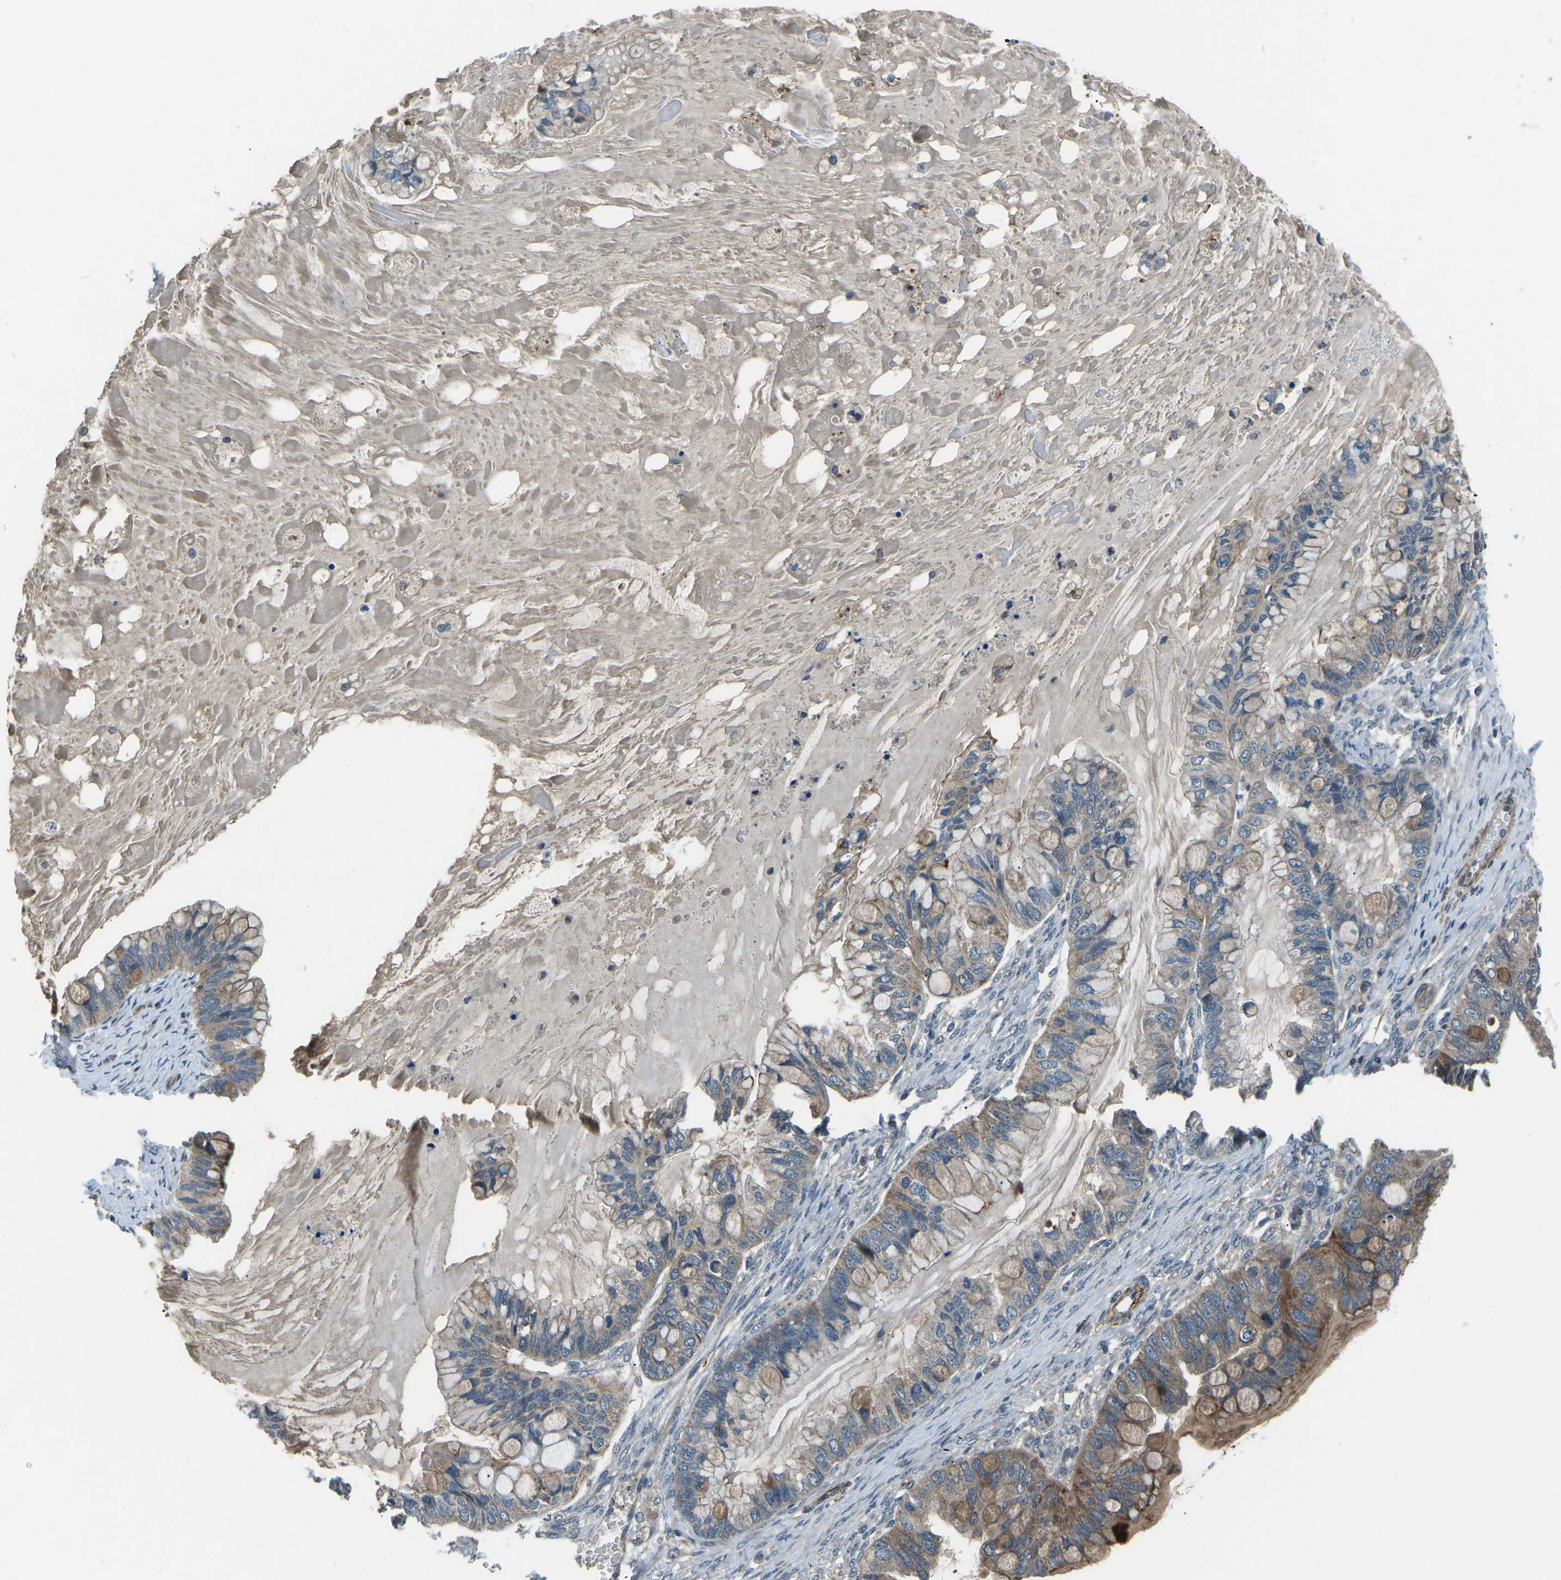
{"staining": {"intensity": "moderate", "quantity": "25%-75%", "location": "cytoplasmic/membranous"}, "tissue": "ovarian cancer", "cell_type": "Tumor cells", "image_type": "cancer", "snomed": [{"axis": "morphology", "description": "Cystadenocarcinoma, mucinous, NOS"}, {"axis": "topography", "description": "Ovary"}], "caption": "Approximately 25%-75% of tumor cells in ovarian mucinous cystadenocarcinoma show moderate cytoplasmic/membranous protein staining as visualized by brown immunohistochemical staining.", "gene": "AFAP1", "patient": {"sex": "female", "age": 80}}